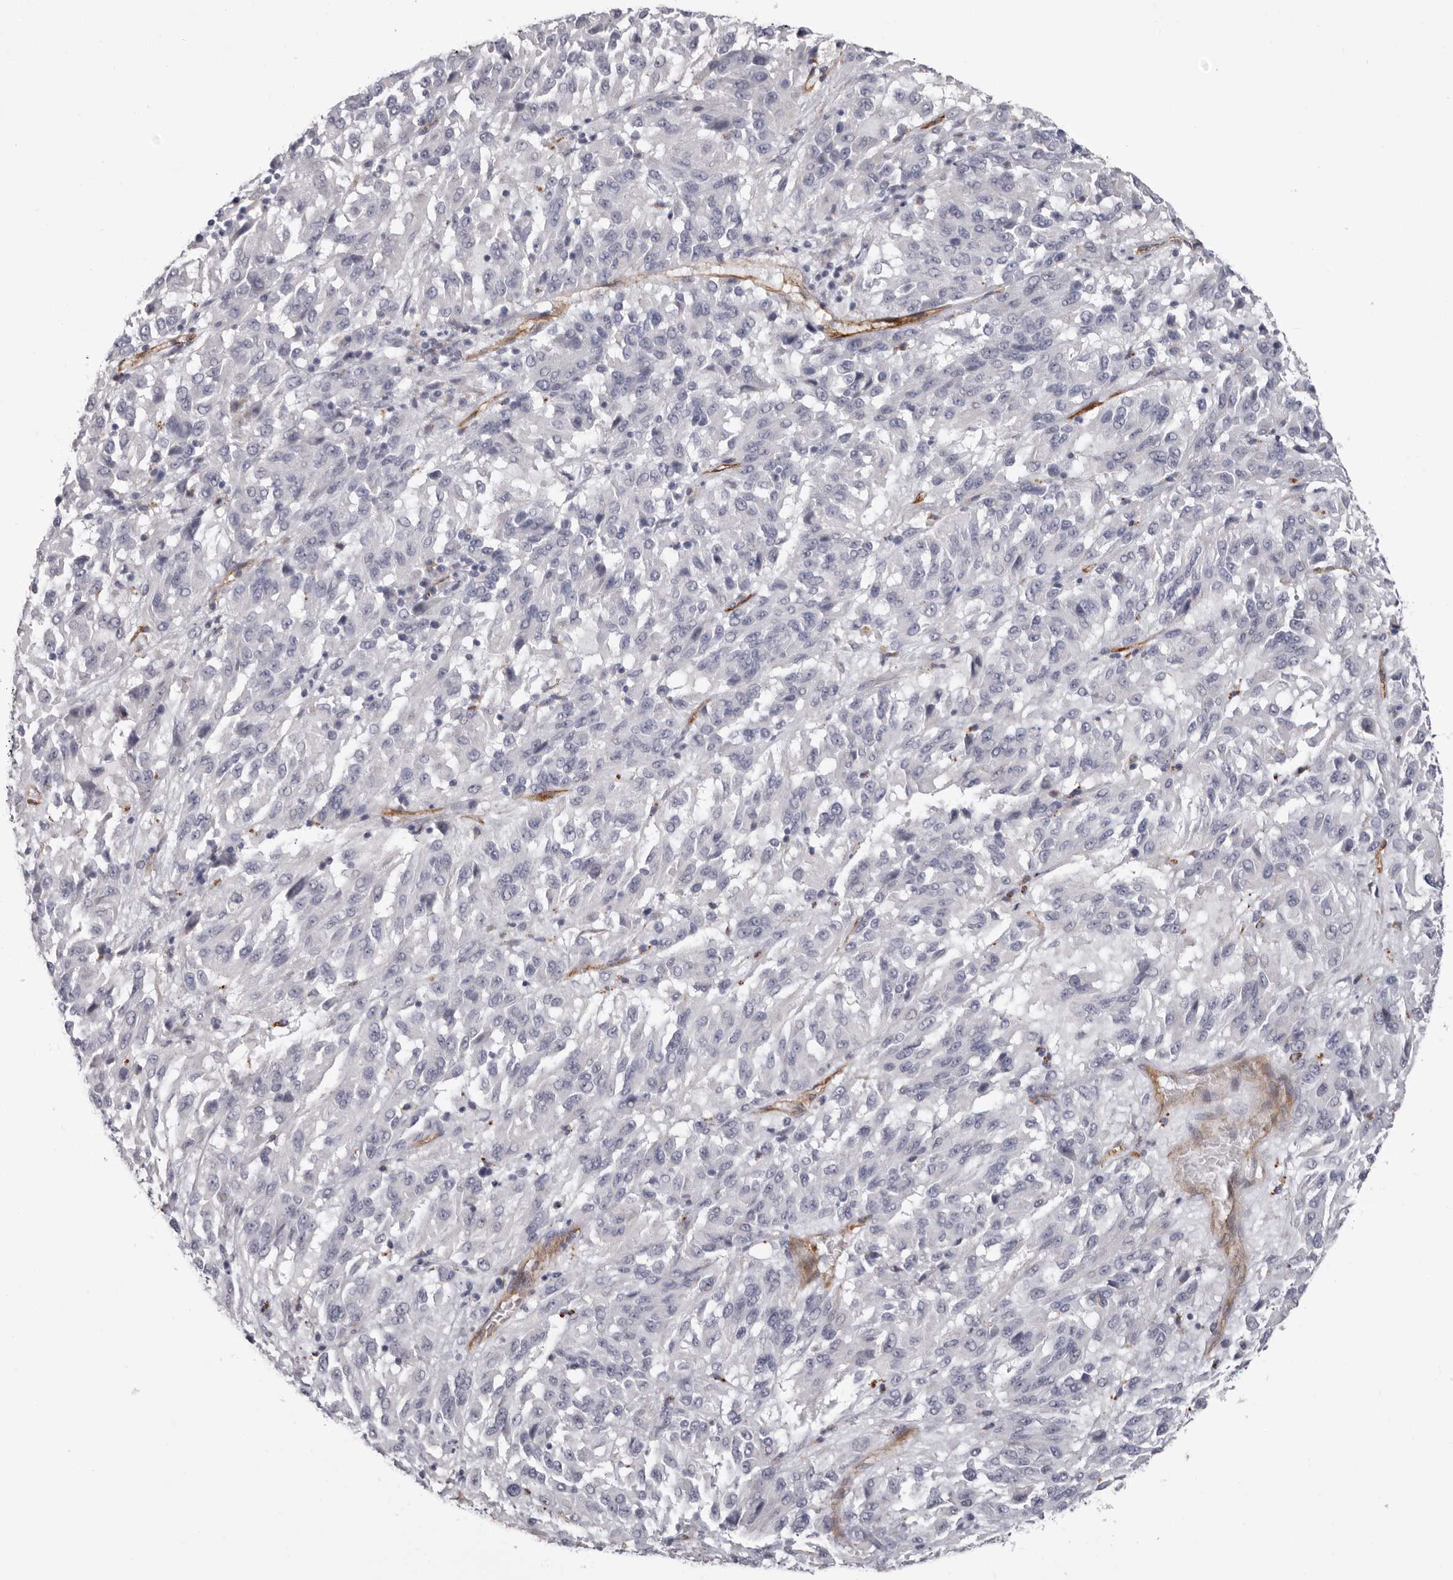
{"staining": {"intensity": "negative", "quantity": "none", "location": "none"}, "tissue": "melanoma", "cell_type": "Tumor cells", "image_type": "cancer", "snomed": [{"axis": "morphology", "description": "Malignant melanoma, Metastatic site"}, {"axis": "topography", "description": "Lung"}], "caption": "This image is of melanoma stained with IHC to label a protein in brown with the nuclei are counter-stained blue. There is no positivity in tumor cells. (Stains: DAB (3,3'-diaminobenzidine) immunohistochemistry with hematoxylin counter stain, Microscopy: brightfield microscopy at high magnification).", "gene": "ADGRL4", "patient": {"sex": "male", "age": 64}}